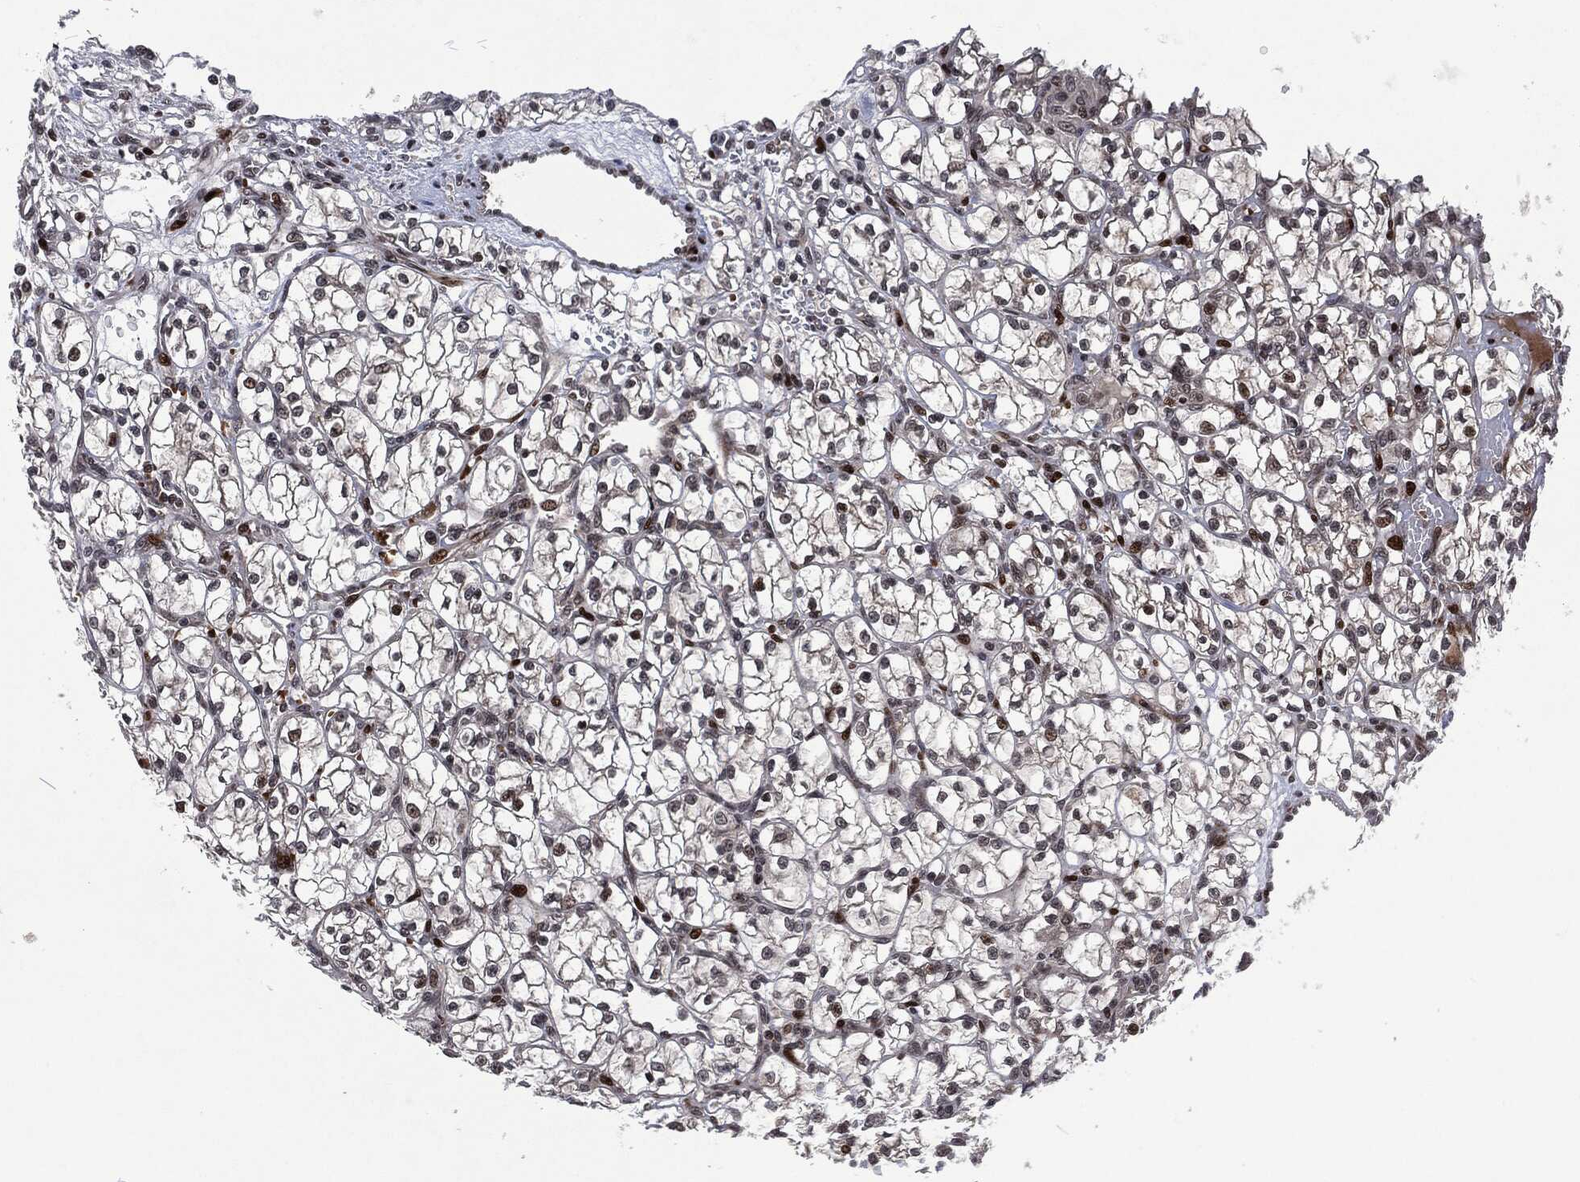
{"staining": {"intensity": "moderate", "quantity": "<25%", "location": "nuclear"}, "tissue": "renal cancer", "cell_type": "Tumor cells", "image_type": "cancer", "snomed": [{"axis": "morphology", "description": "Adenocarcinoma, NOS"}, {"axis": "topography", "description": "Kidney"}], "caption": "Immunohistochemistry of renal cancer displays low levels of moderate nuclear staining in about <25% of tumor cells. The staining was performed using DAB (3,3'-diaminobenzidine), with brown indicating positive protein expression. Nuclei are stained blue with hematoxylin.", "gene": "EGFR", "patient": {"sex": "female", "age": 64}}